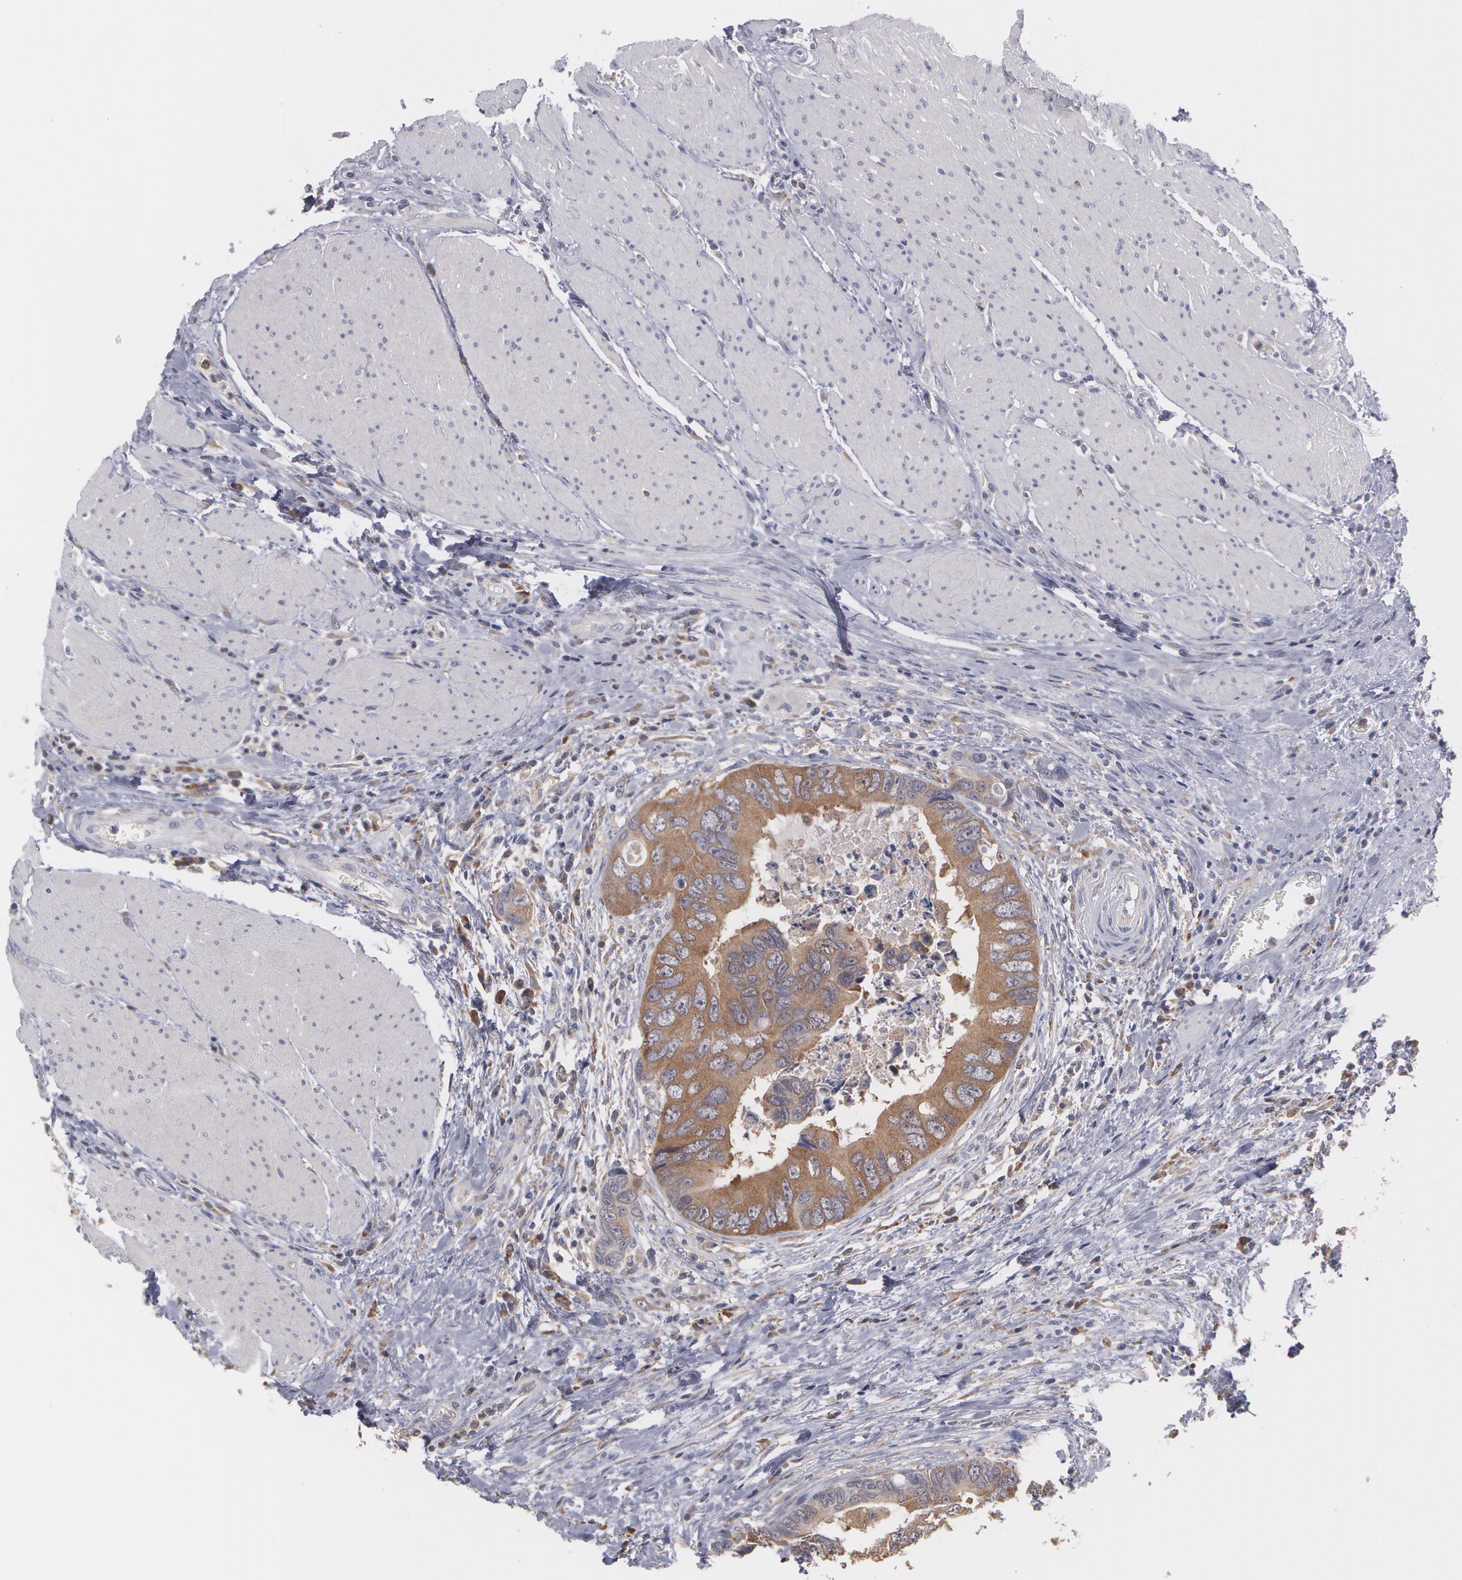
{"staining": {"intensity": "moderate", "quantity": ">75%", "location": "cytoplasmic/membranous"}, "tissue": "colorectal cancer", "cell_type": "Tumor cells", "image_type": "cancer", "snomed": [{"axis": "morphology", "description": "Adenocarcinoma, NOS"}, {"axis": "topography", "description": "Rectum"}], "caption": "Protein staining exhibits moderate cytoplasmic/membranous positivity in approximately >75% of tumor cells in adenocarcinoma (colorectal).", "gene": "MTHFD1", "patient": {"sex": "female", "age": 67}}